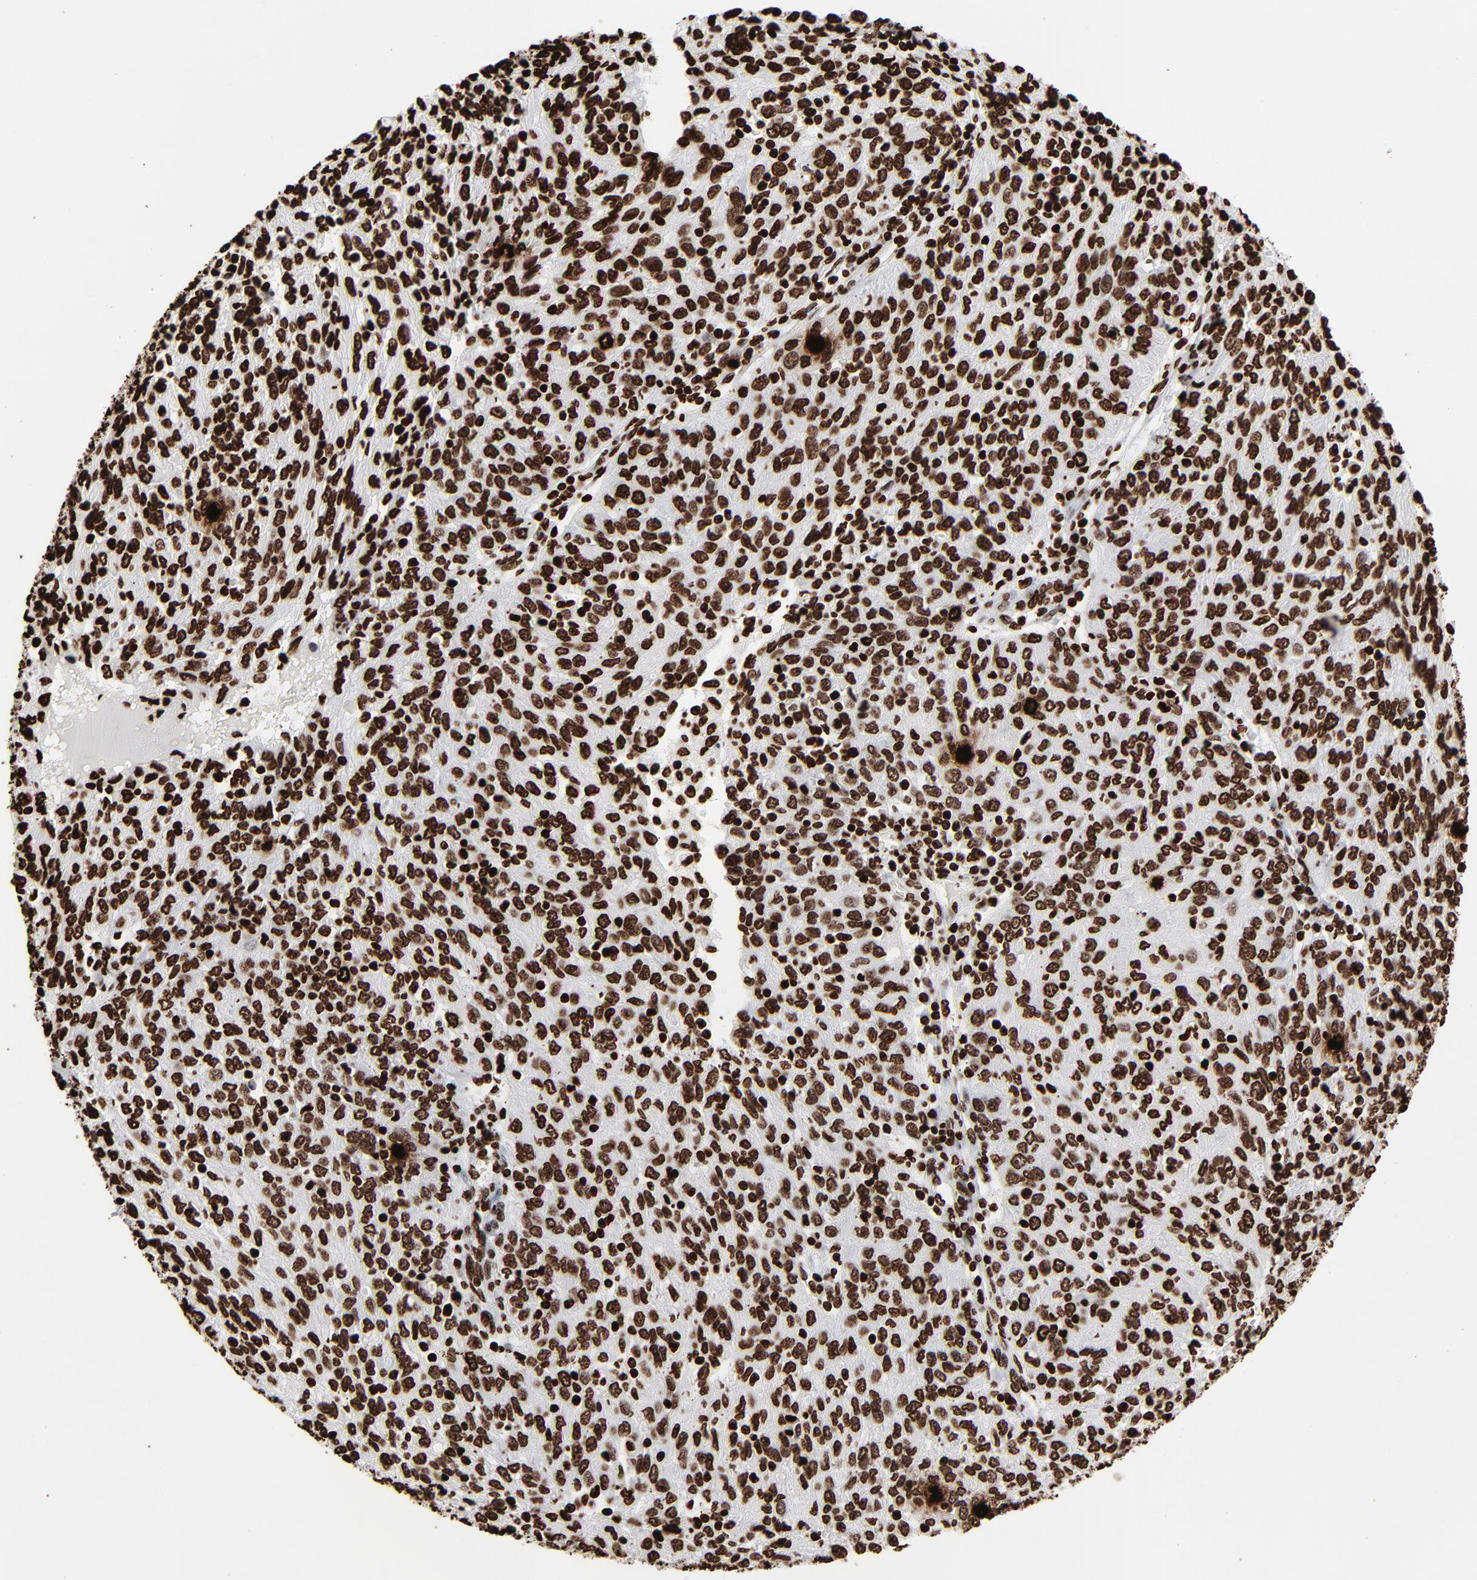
{"staining": {"intensity": "strong", "quantity": ">75%", "location": "nuclear"}, "tissue": "ovarian cancer", "cell_type": "Tumor cells", "image_type": "cancer", "snomed": [{"axis": "morphology", "description": "Carcinoma, endometroid"}, {"axis": "topography", "description": "Ovary"}], "caption": "A high-resolution micrograph shows immunohistochemistry (IHC) staining of ovarian endometroid carcinoma, which shows strong nuclear positivity in approximately >75% of tumor cells. (DAB IHC, brown staining for protein, blue staining for nuclei).", "gene": "H3-4", "patient": {"sex": "female", "age": 50}}